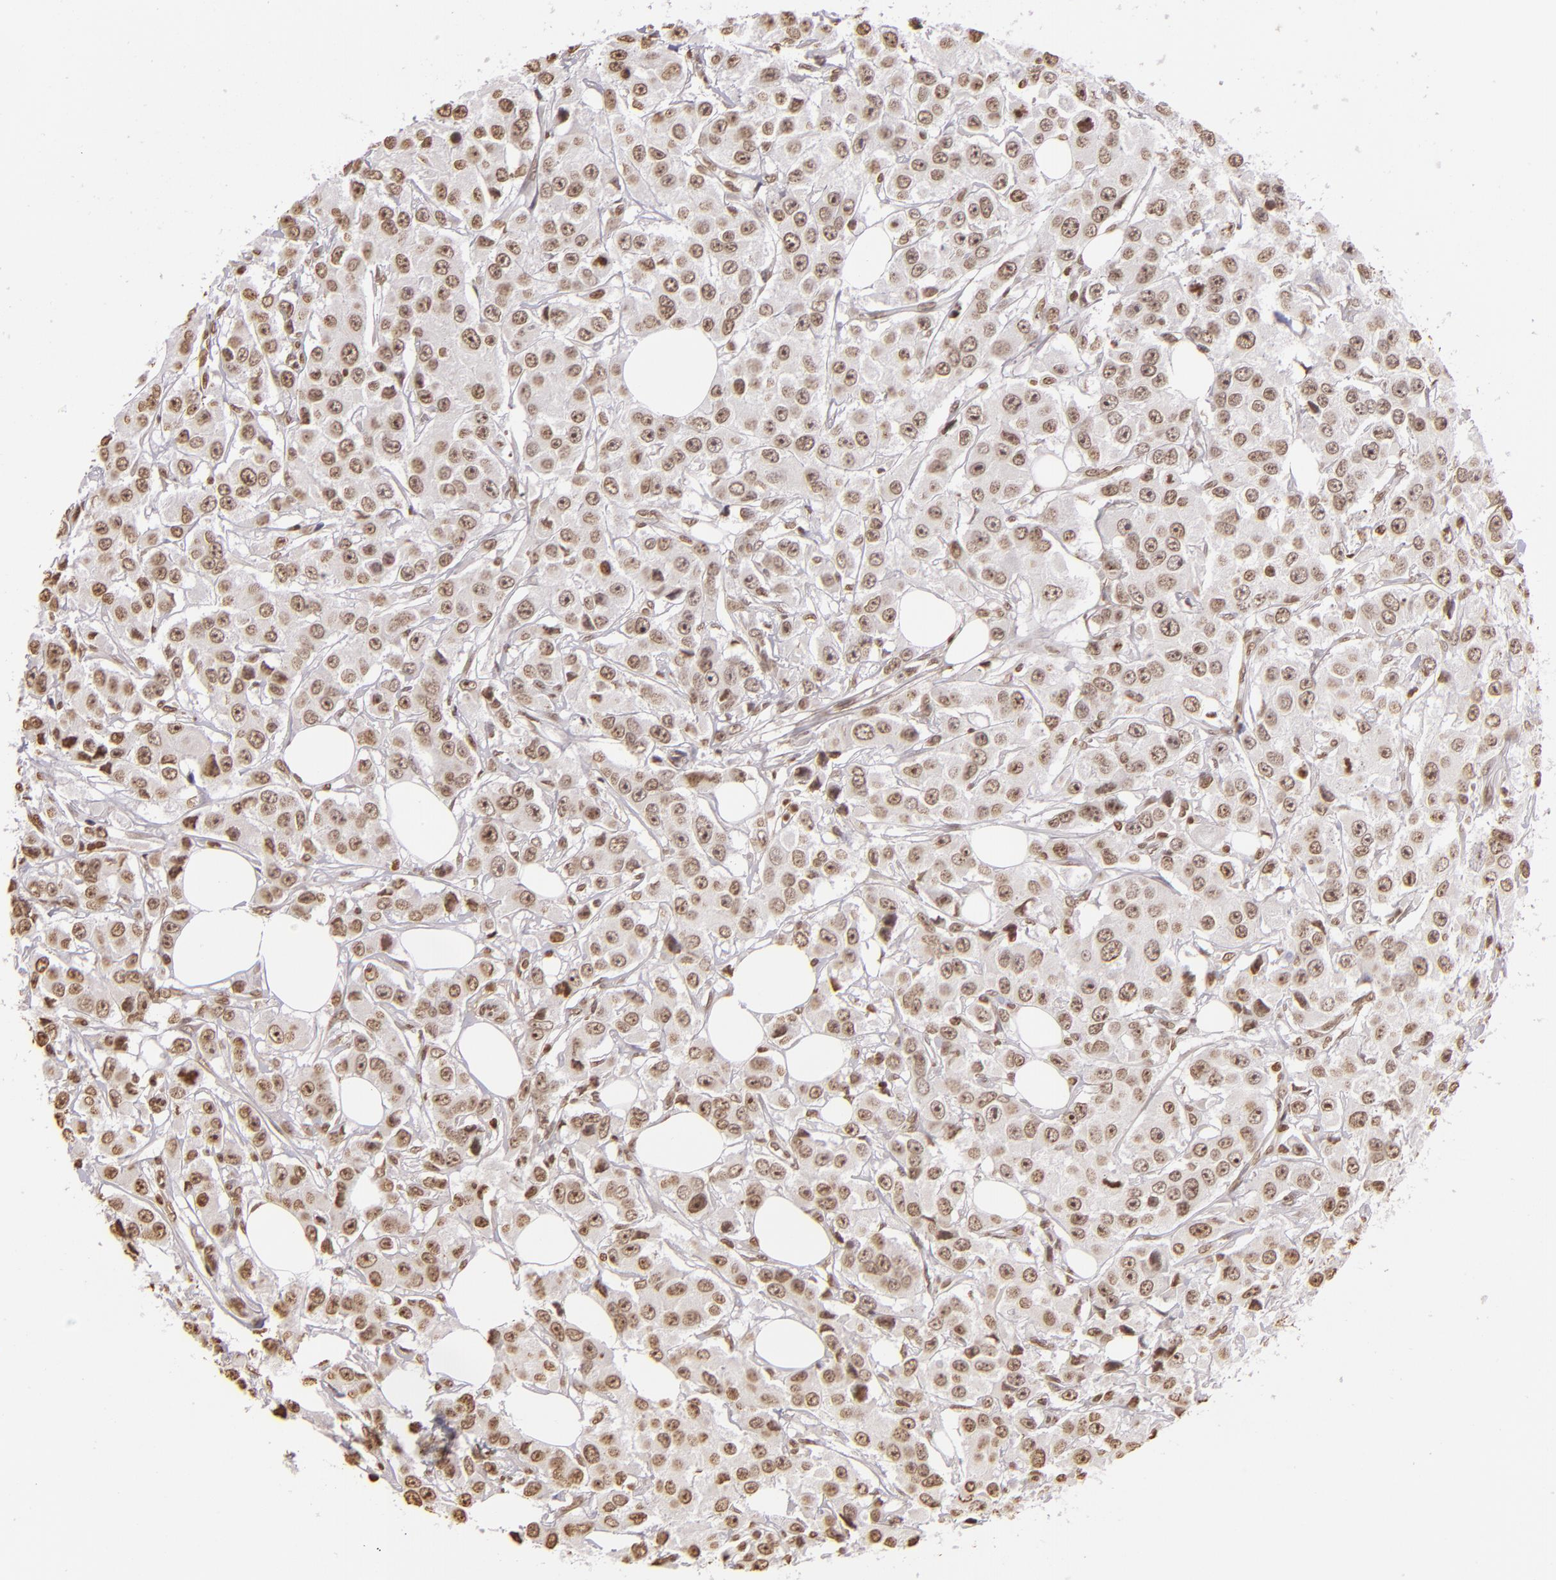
{"staining": {"intensity": "moderate", "quantity": ">75%", "location": "nuclear"}, "tissue": "breast cancer", "cell_type": "Tumor cells", "image_type": "cancer", "snomed": [{"axis": "morphology", "description": "Duct carcinoma"}, {"axis": "topography", "description": "Breast"}], "caption": "A medium amount of moderate nuclear expression is seen in approximately >75% of tumor cells in breast intraductal carcinoma tissue. (DAB IHC, brown staining for protein, blue staining for nuclei).", "gene": "THRB", "patient": {"sex": "female", "age": 58}}